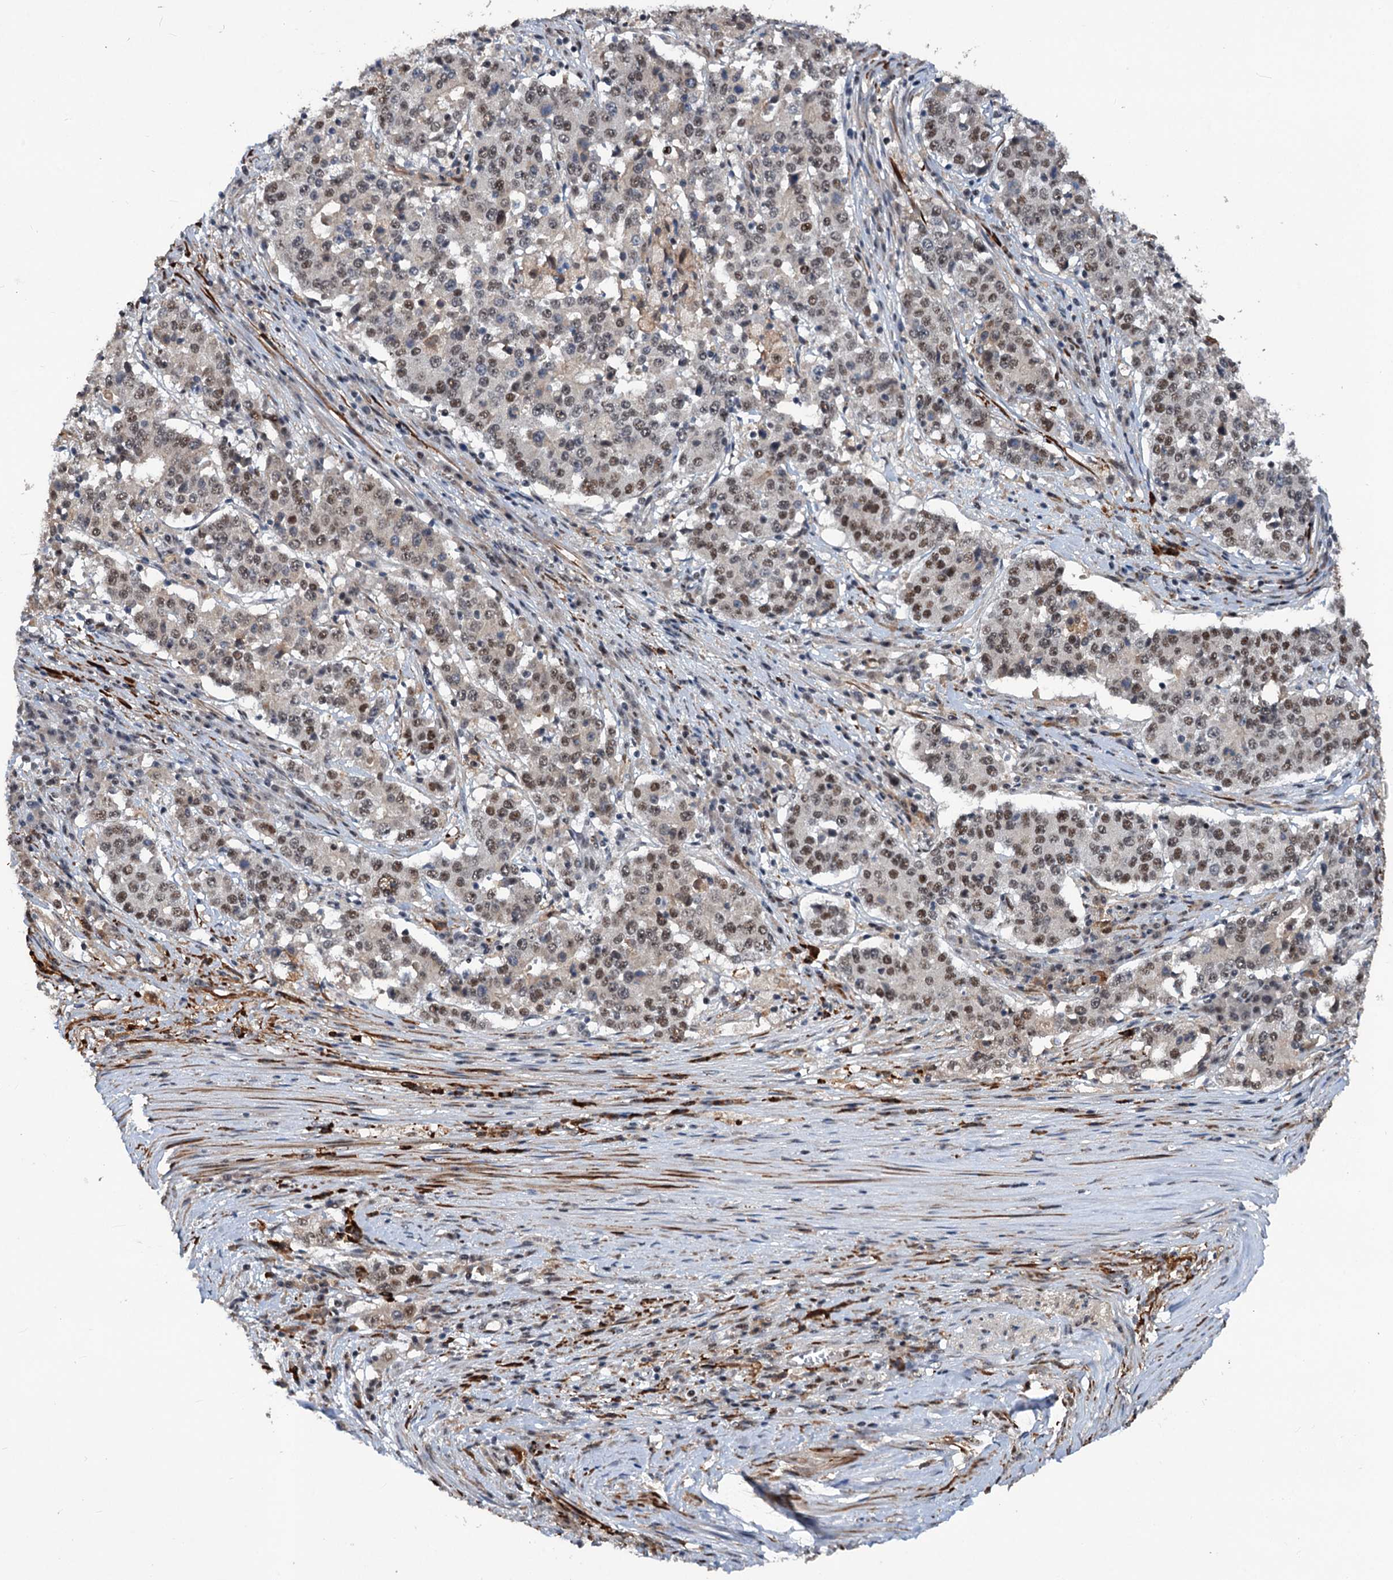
{"staining": {"intensity": "weak", "quantity": "25%-75%", "location": "nuclear"}, "tissue": "stomach cancer", "cell_type": "Tumor cells", "image_type": "cancer", "snomed": [{"axis": "morphology", "description": "Adenocarcinoma, NOS"}, {"axis": "topography", "description": "Stomach"}], "caption": "Stomach cancer (adenocarcinoma) tissue displays weak nuclear positivity in approximately 25%-75% of tumor cells", "gene": "PHF8", "patient": {"sex": "male", "age": 59}}